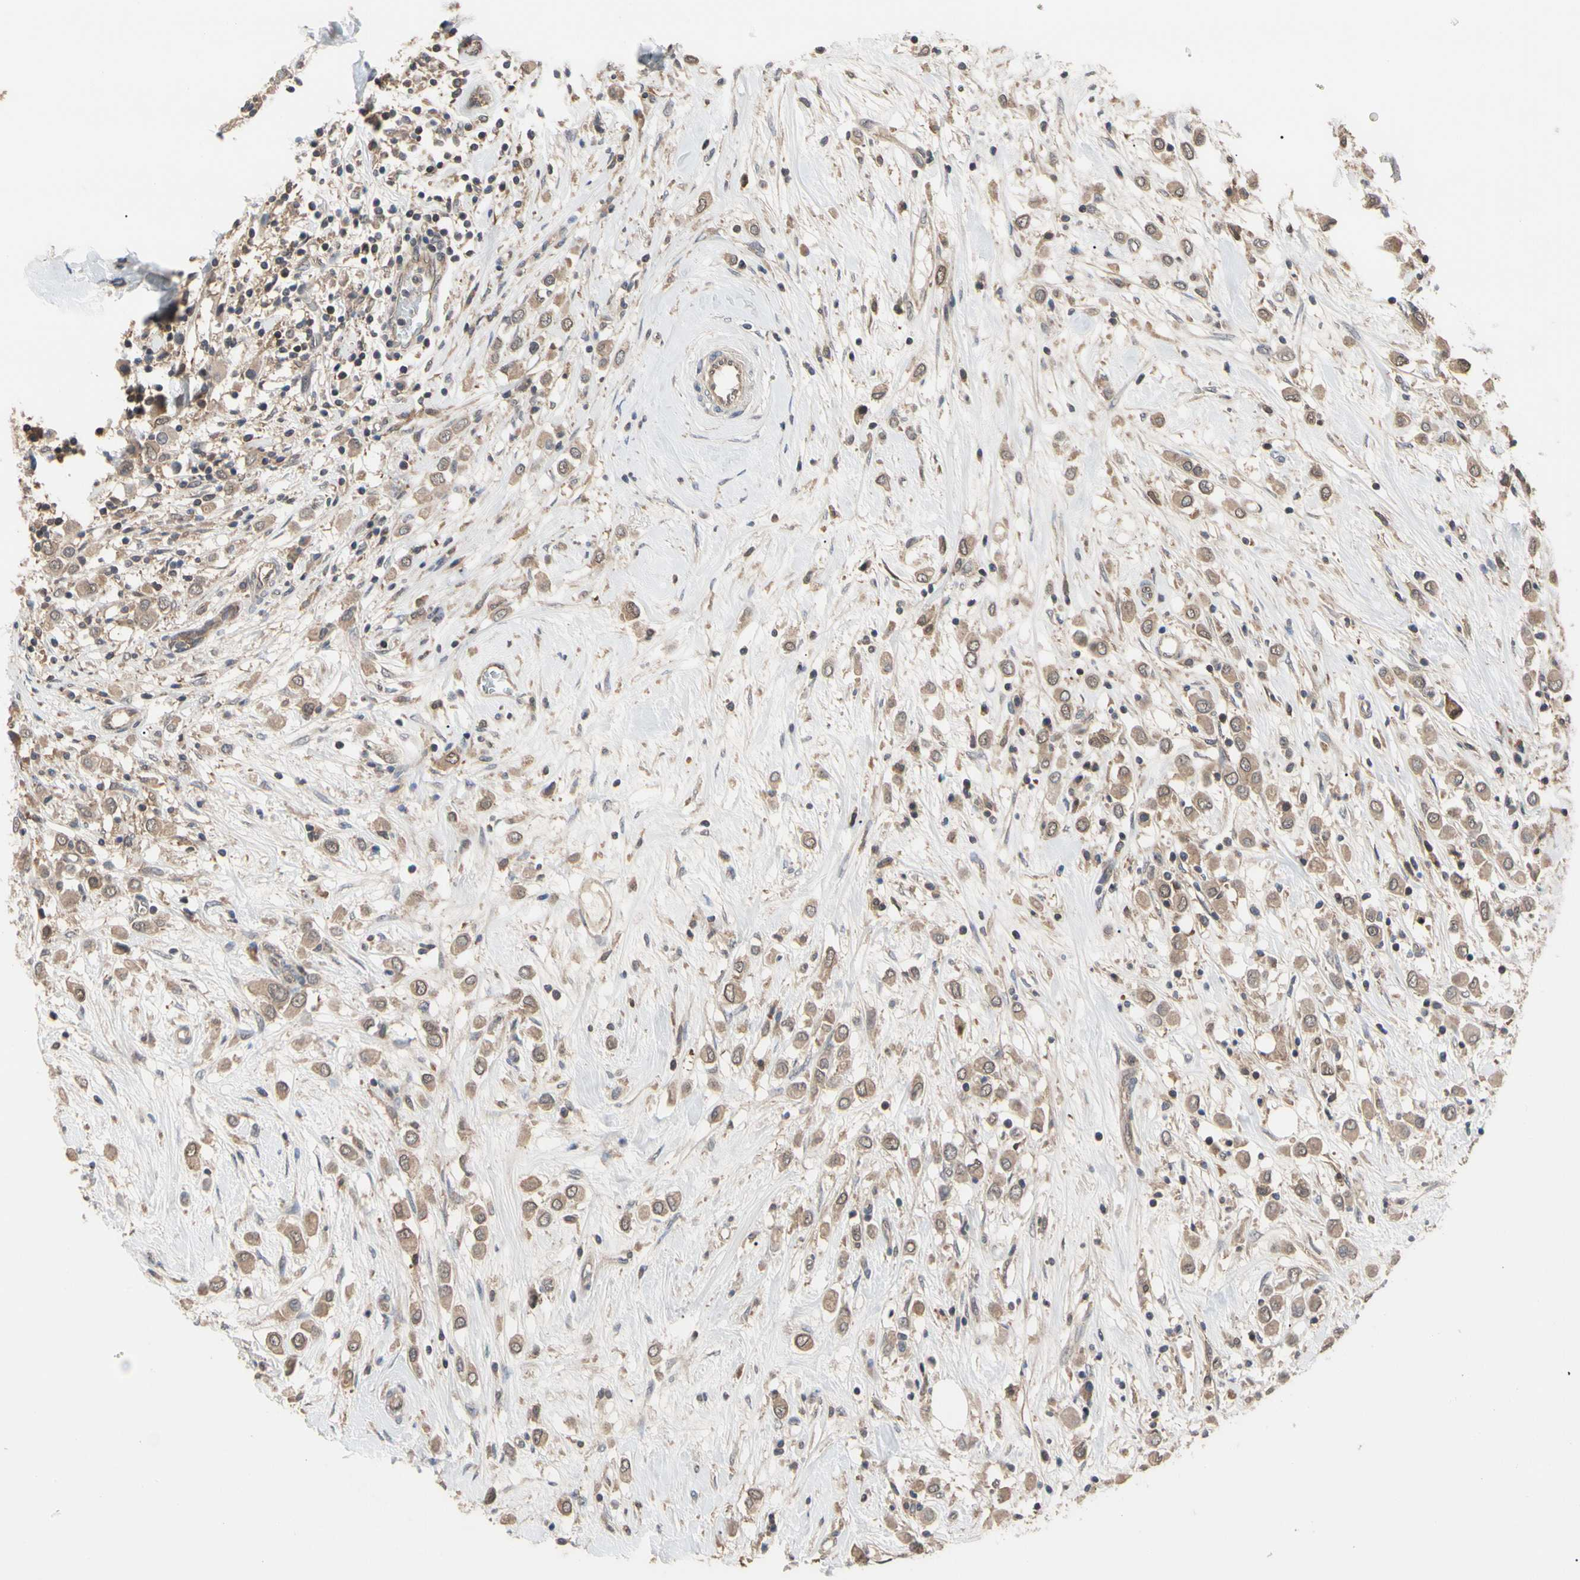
{"staining": {"intensity": "moderate", "quantity": ">75%", "location": "cytoplasmic/membranous"}, "tissue": "breast cancer", "cell_type": "Tumor cells", "image_type": "cancer", "snomed": [{"axis": "morphology", "description": "Duct carcinoma"}, {"axis": "topography", "description": "Breast"}], "caption": "Protein expression analysis of breast cancer shows moderate cytoplasmic/membranous expression in about >75% of tumor cells. Using DAB (3,3'-diaminobenzidine) (brown) and hematoxylin (blue) stains, captured at high magnification using brightfield microscopy.", "gene": "DPP8", "patient": {"sex": "female", "age": 61}}